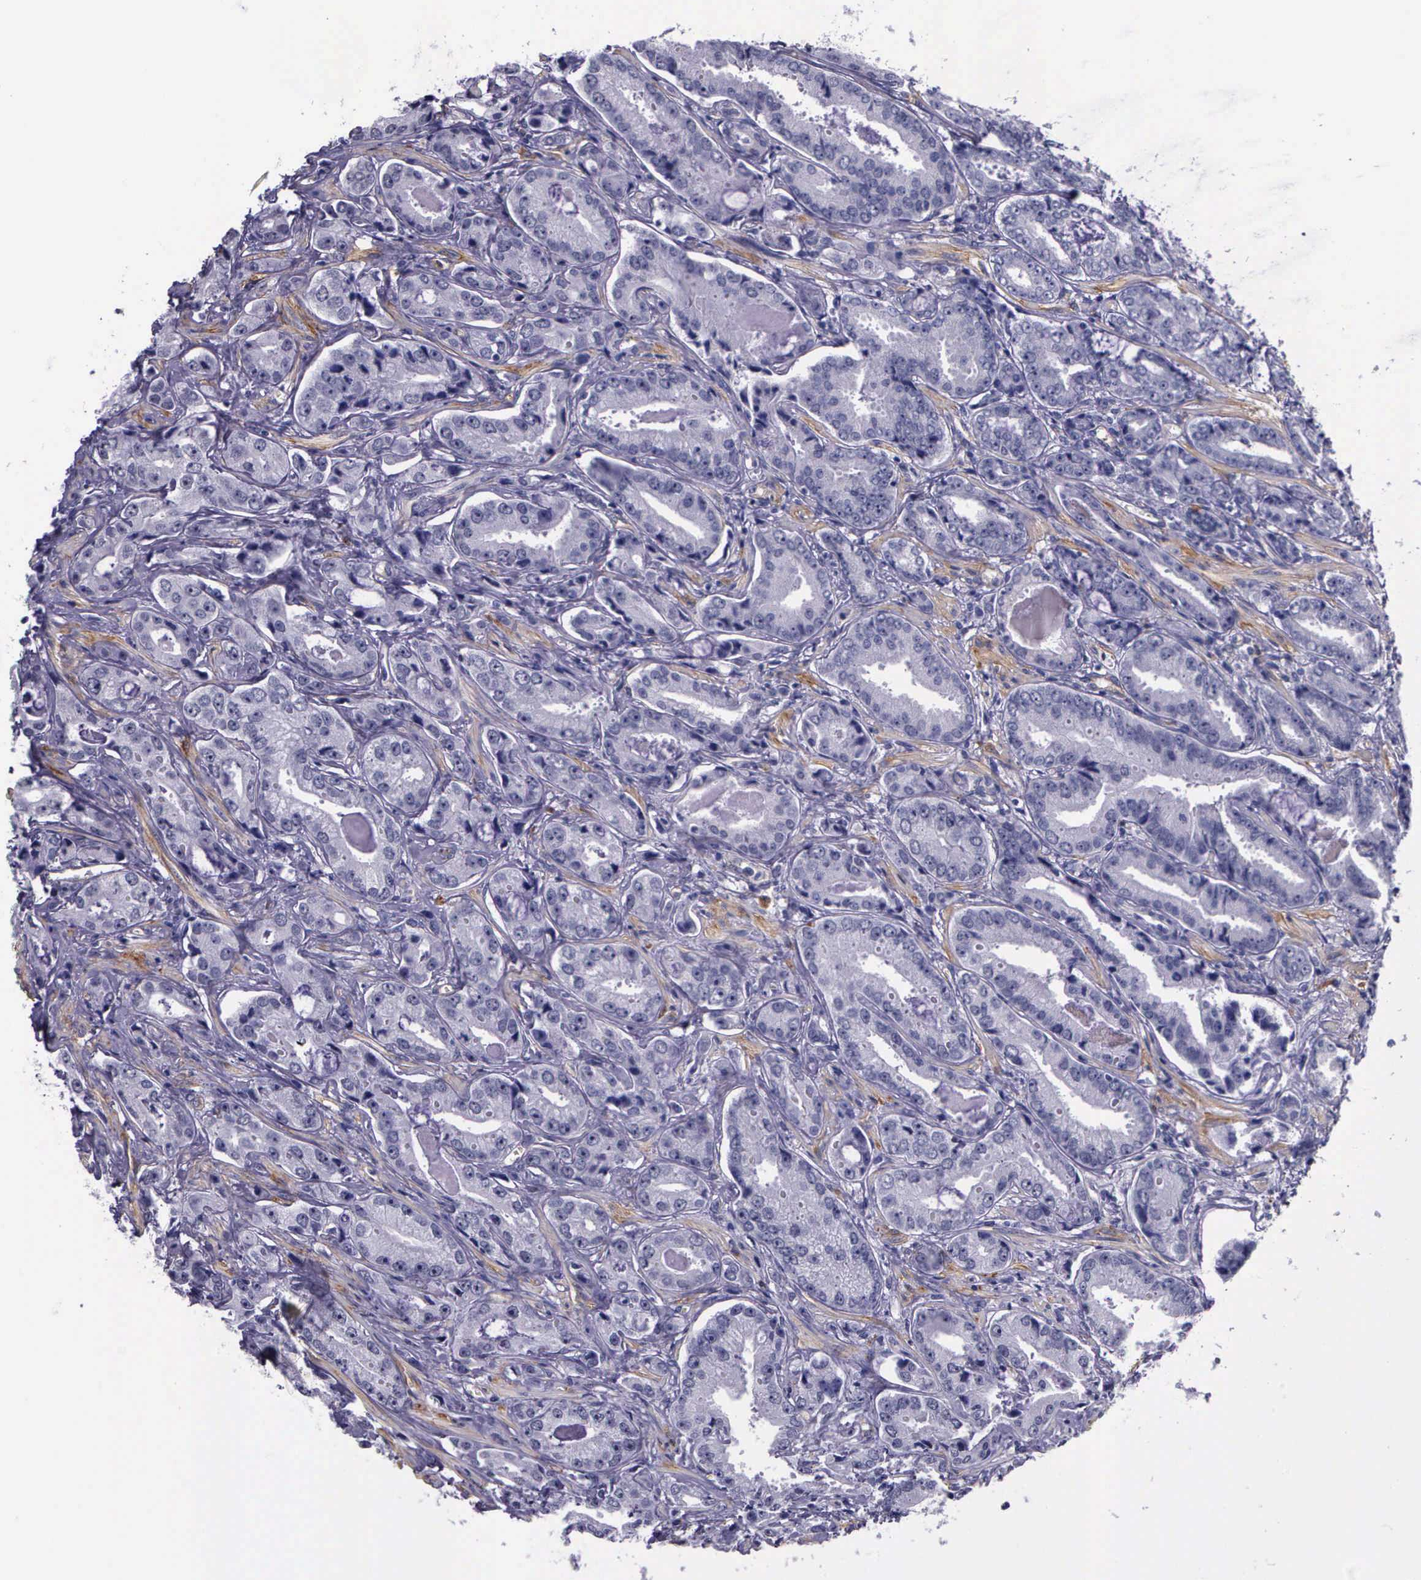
{"staining": {"intensity": "negative", "quantity": "none", "location": "none"}, "tissue": "prostate cancer", "cell_type": "Tumor cells", "image_type": "cancer", "snomed": [{"axis": "morphology", "description": "Adenocarcinoma, Low grade"}, {"axis": "topography", "description": "Prostate"}], "caption": "Prostate cancer was stained to show a protein in brown. There is no significant positivity in tumor cells.", "gene": "AHNAK2", "patient": {"sex": "male", "age": 65}}